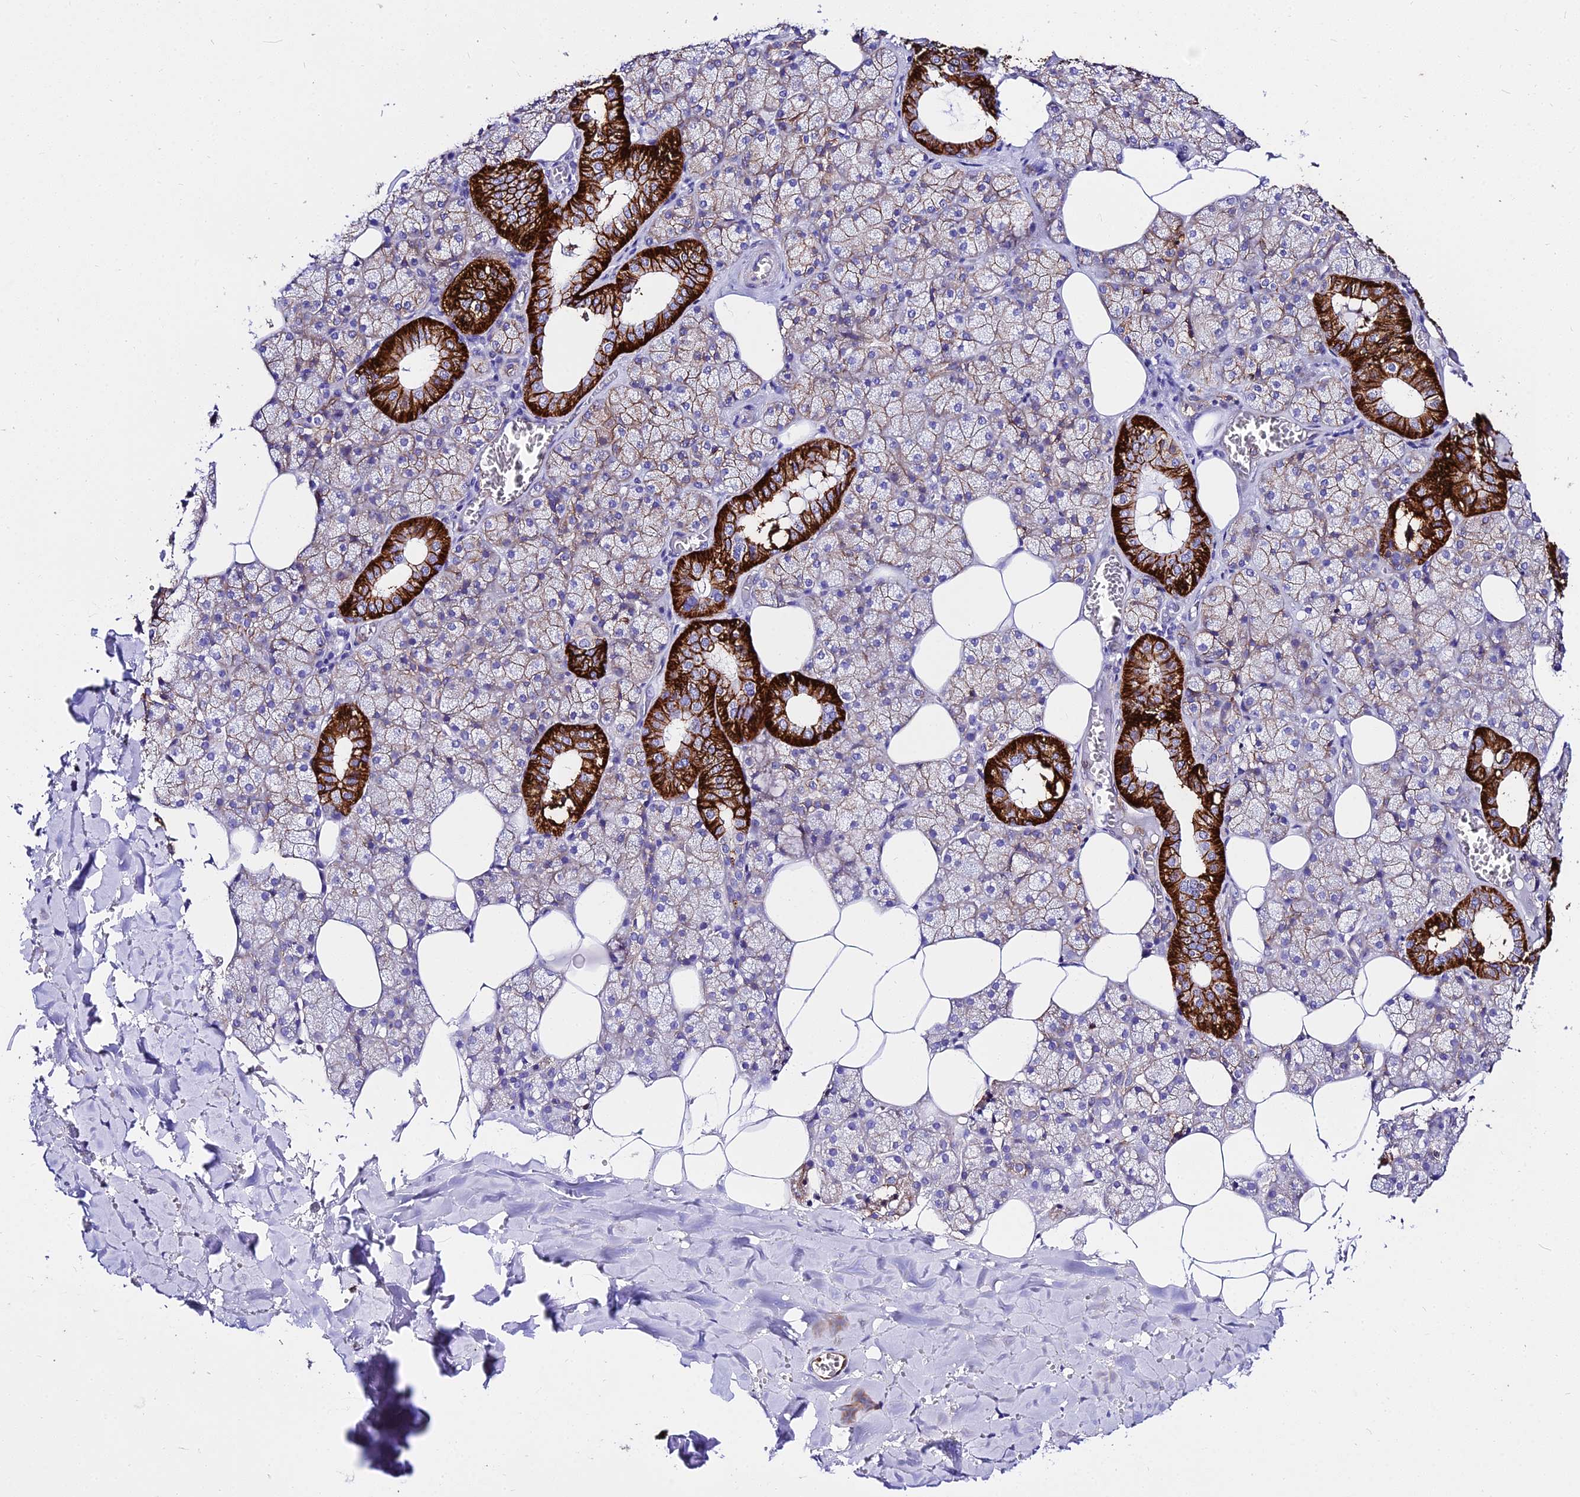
{"staining": {"intensity": "strong", "quantity": "25%-75%", "location": "cytoplasmic/membranous"}, "tissue": "salivary gland", "cell_type": "Glandular cells", "image_type": "normal", "snomed": [{"axis": "morphology", "description": "Normal tissue, NOS"}, {"axis": "topography", "description": "Salivary gland"}], "caption": "A high amount of strong cytoplasmic/membranous expression is appreciated in approximately 25%-75% of glandular cells in unremarkable salivary gland.", "gene": "CSRP1", "patient": {"sex": "male", "age": 62}}